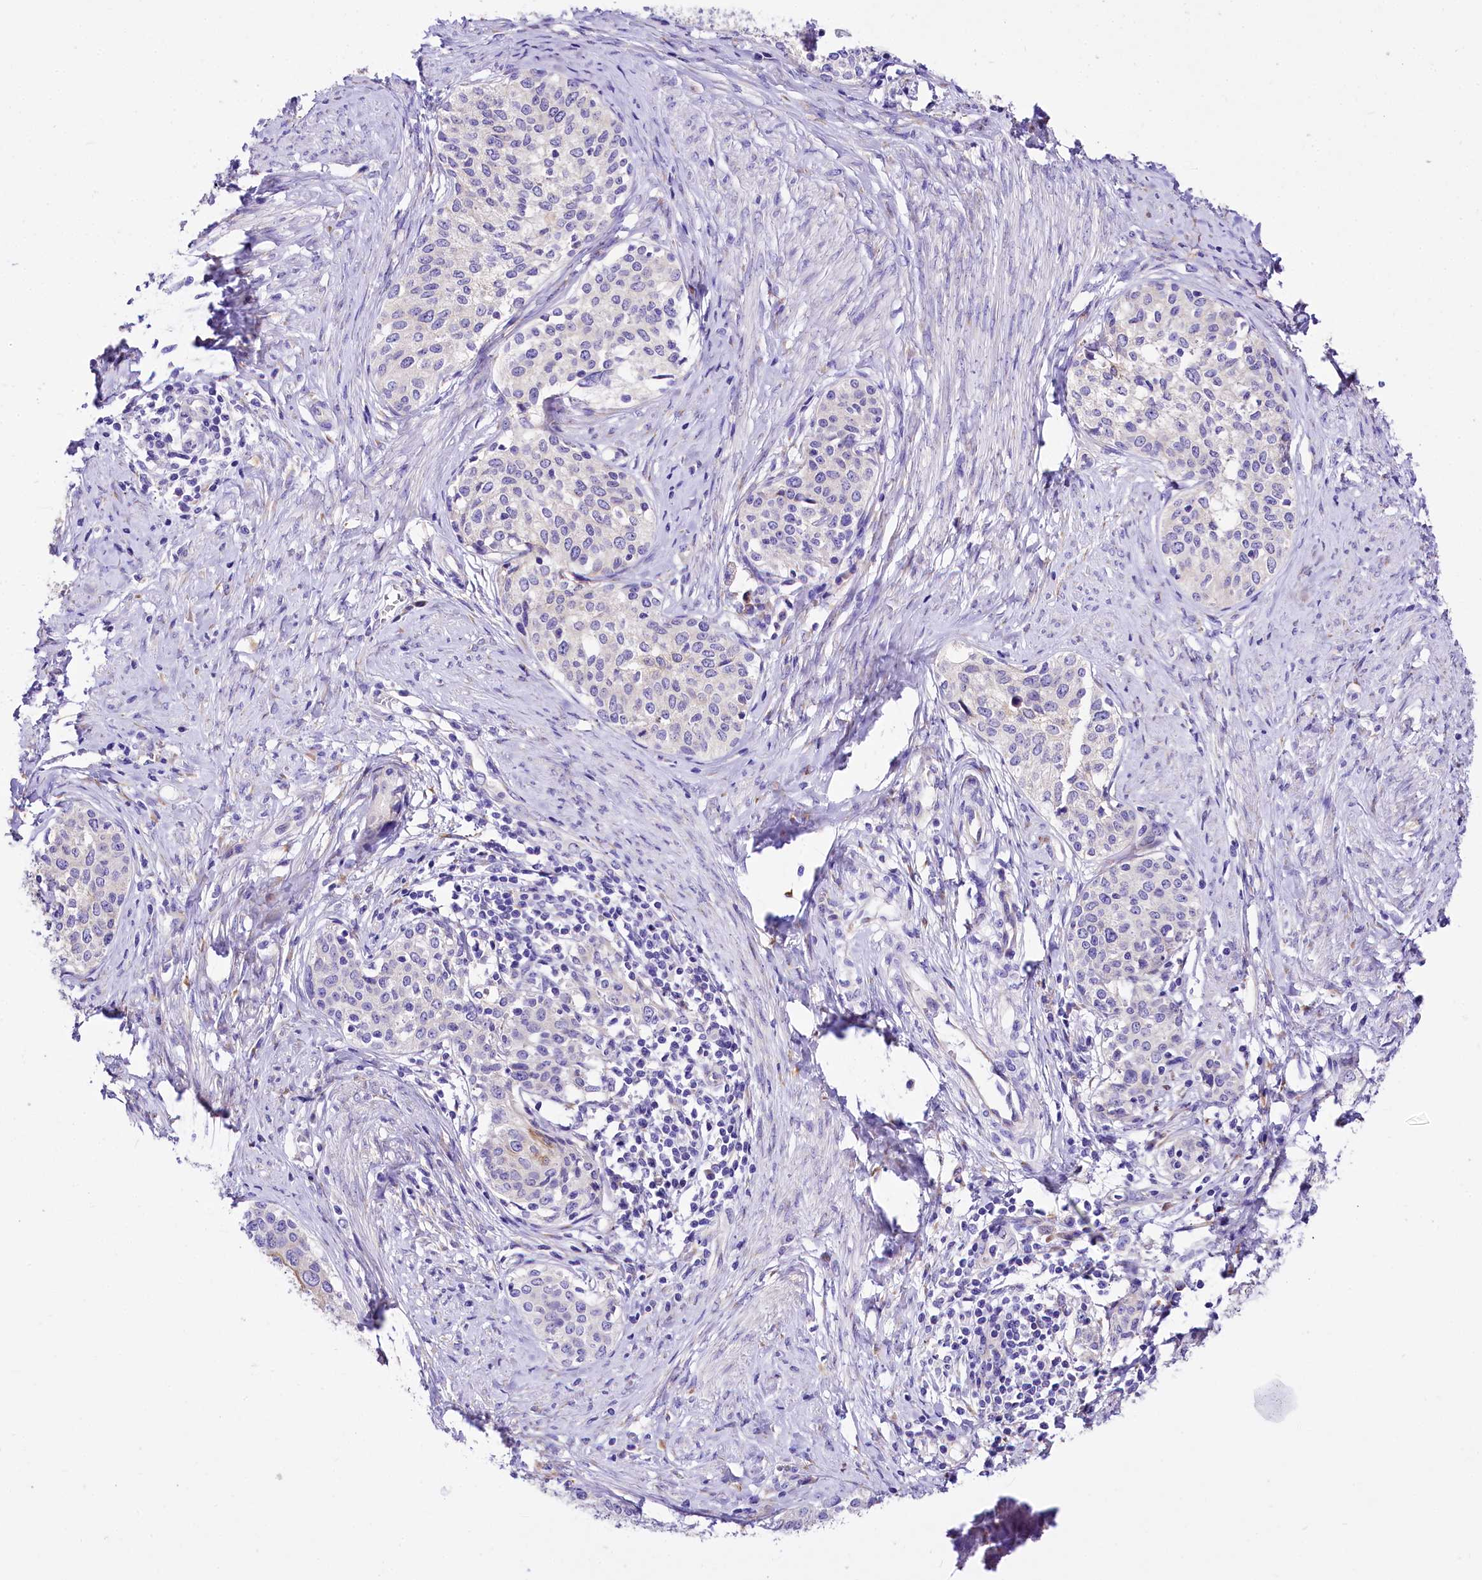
{"staining": {"intensity": "negative", "quantity": "none", "location": "none"}, "tissue": "cervical cancer", "cell_type": "Tumor cells", "image_type": "cancer", "snomed": [{"axis": "morphology", "description": "Squamous cell carcinoma, NOS"}, {"axis": "morphology", "description": "Adenocarcinoma, NOS"}, {"axis": "topography", "description": "Cervix"}], "caption": "The image shows no significant staining in tumor cells of cervical cancer.", "gene": "A2ML1", "patient": {"sex": "female", "age": 52}}